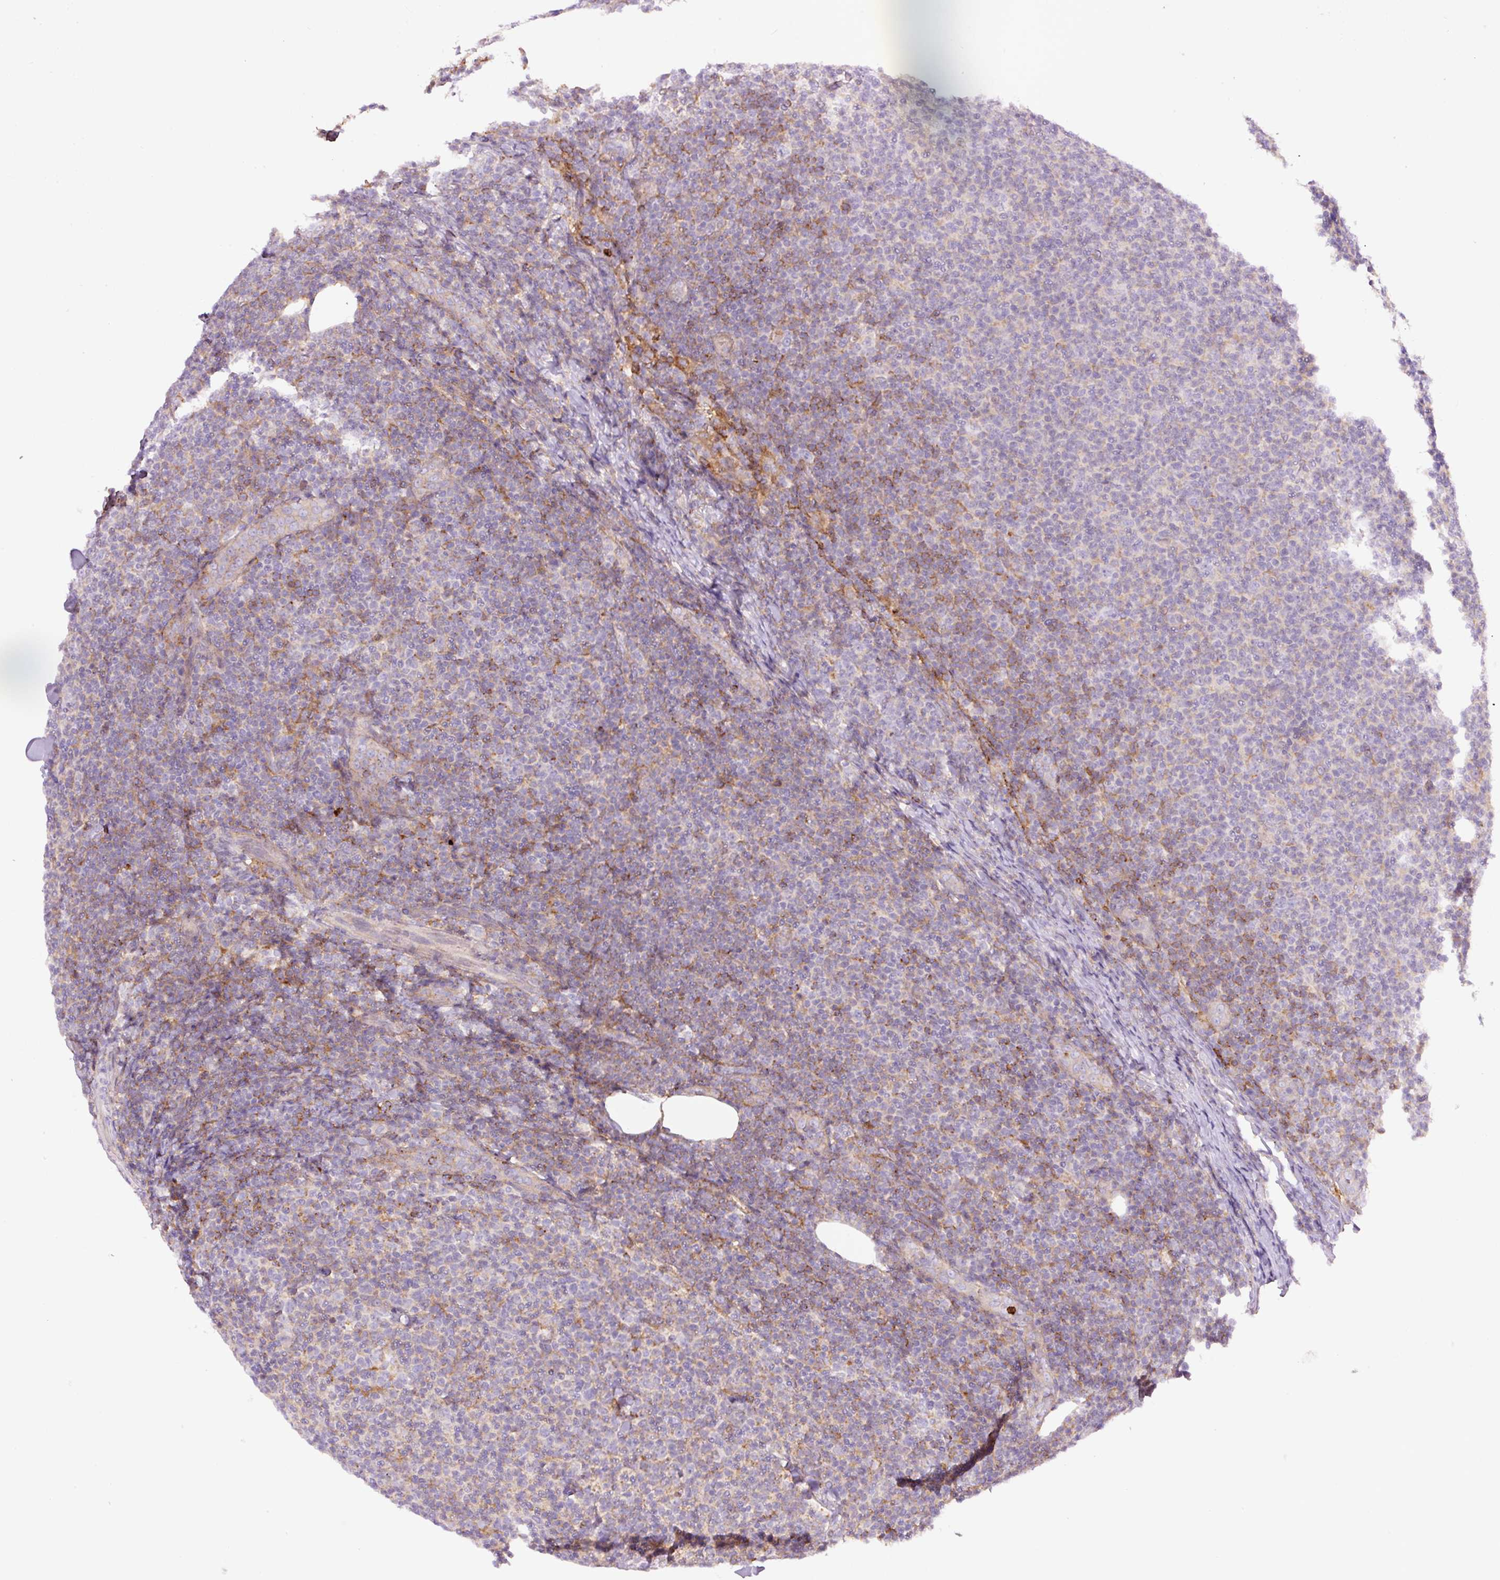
{"staining": {"intensity": "weak", "quantity": "<25%", "location": "cytoplasmic/membranous"}, "tissue": "lymphoma", "cell_type": "Tumor cells", "image_type": "cancer", "snomed": [{"axis": "morphology", "description": "Malignant lymphoma, non-Hodgkin's type, Low grade"}, {"axis": "topography", "description": "Lymph node"}], "caption": "Tumor cells are negative for brown protein staining in lymphoma.", "gene": "SH2D6", "patient": {"sex": "male", "age": 66}}